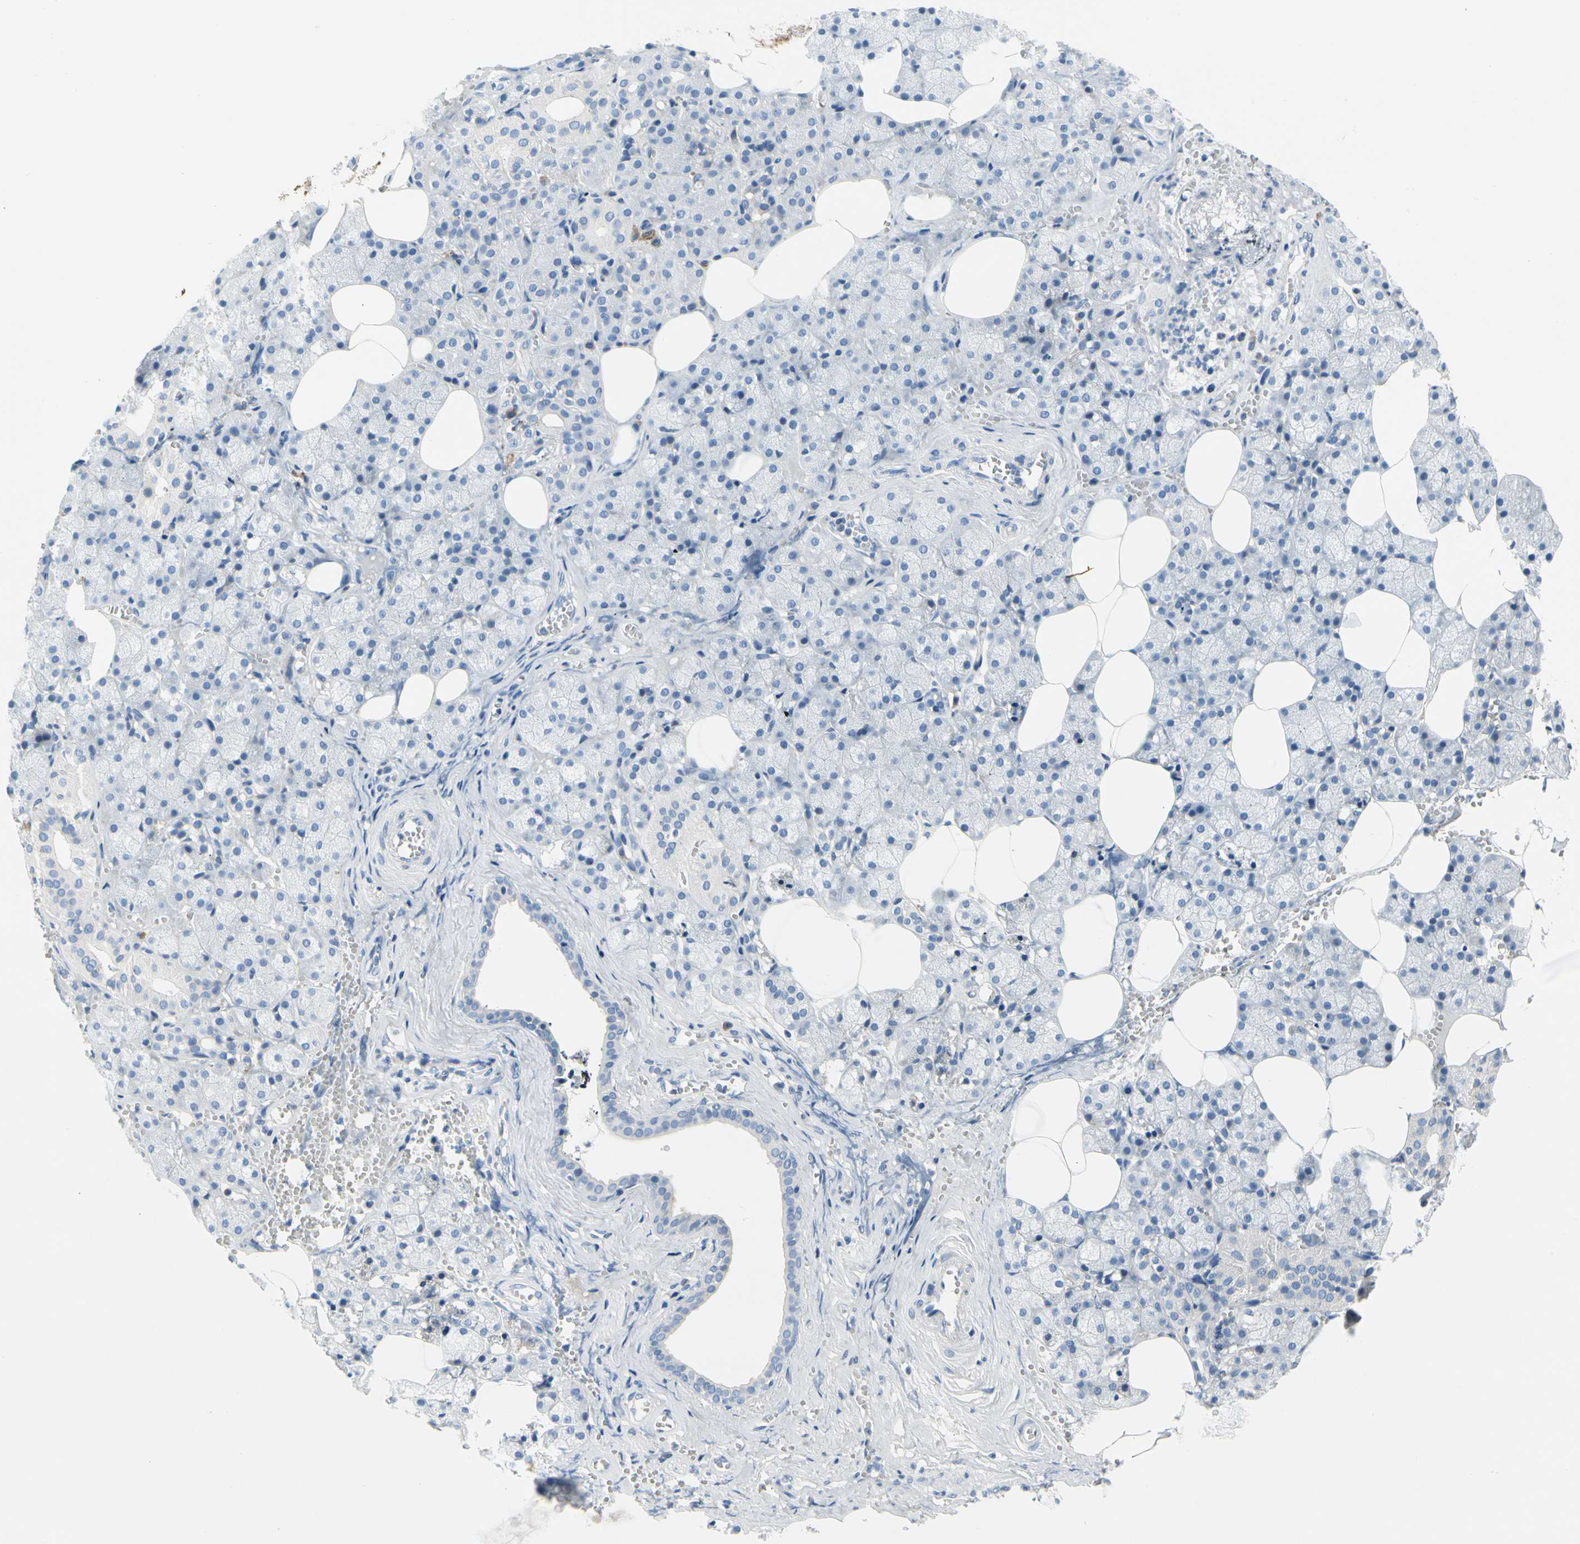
{"staining": {"intensity": "negative", "quantity": "none", "location": "none"}, "tissue": "salivary gland", "cell_type": "Glandular cells", "image_type": "normal", "snomed": [{"axis": "morphology", "description": "Normal tissue, NOS"}, {"axis": "topography", "description": "Salivary gland"}], "caption": "Immunohistochemical staining of benign human salivary gland shows no significant expression in glandular cells.", "gene": "STXBP1", "patient": {"sex": "male", "age": 62}}